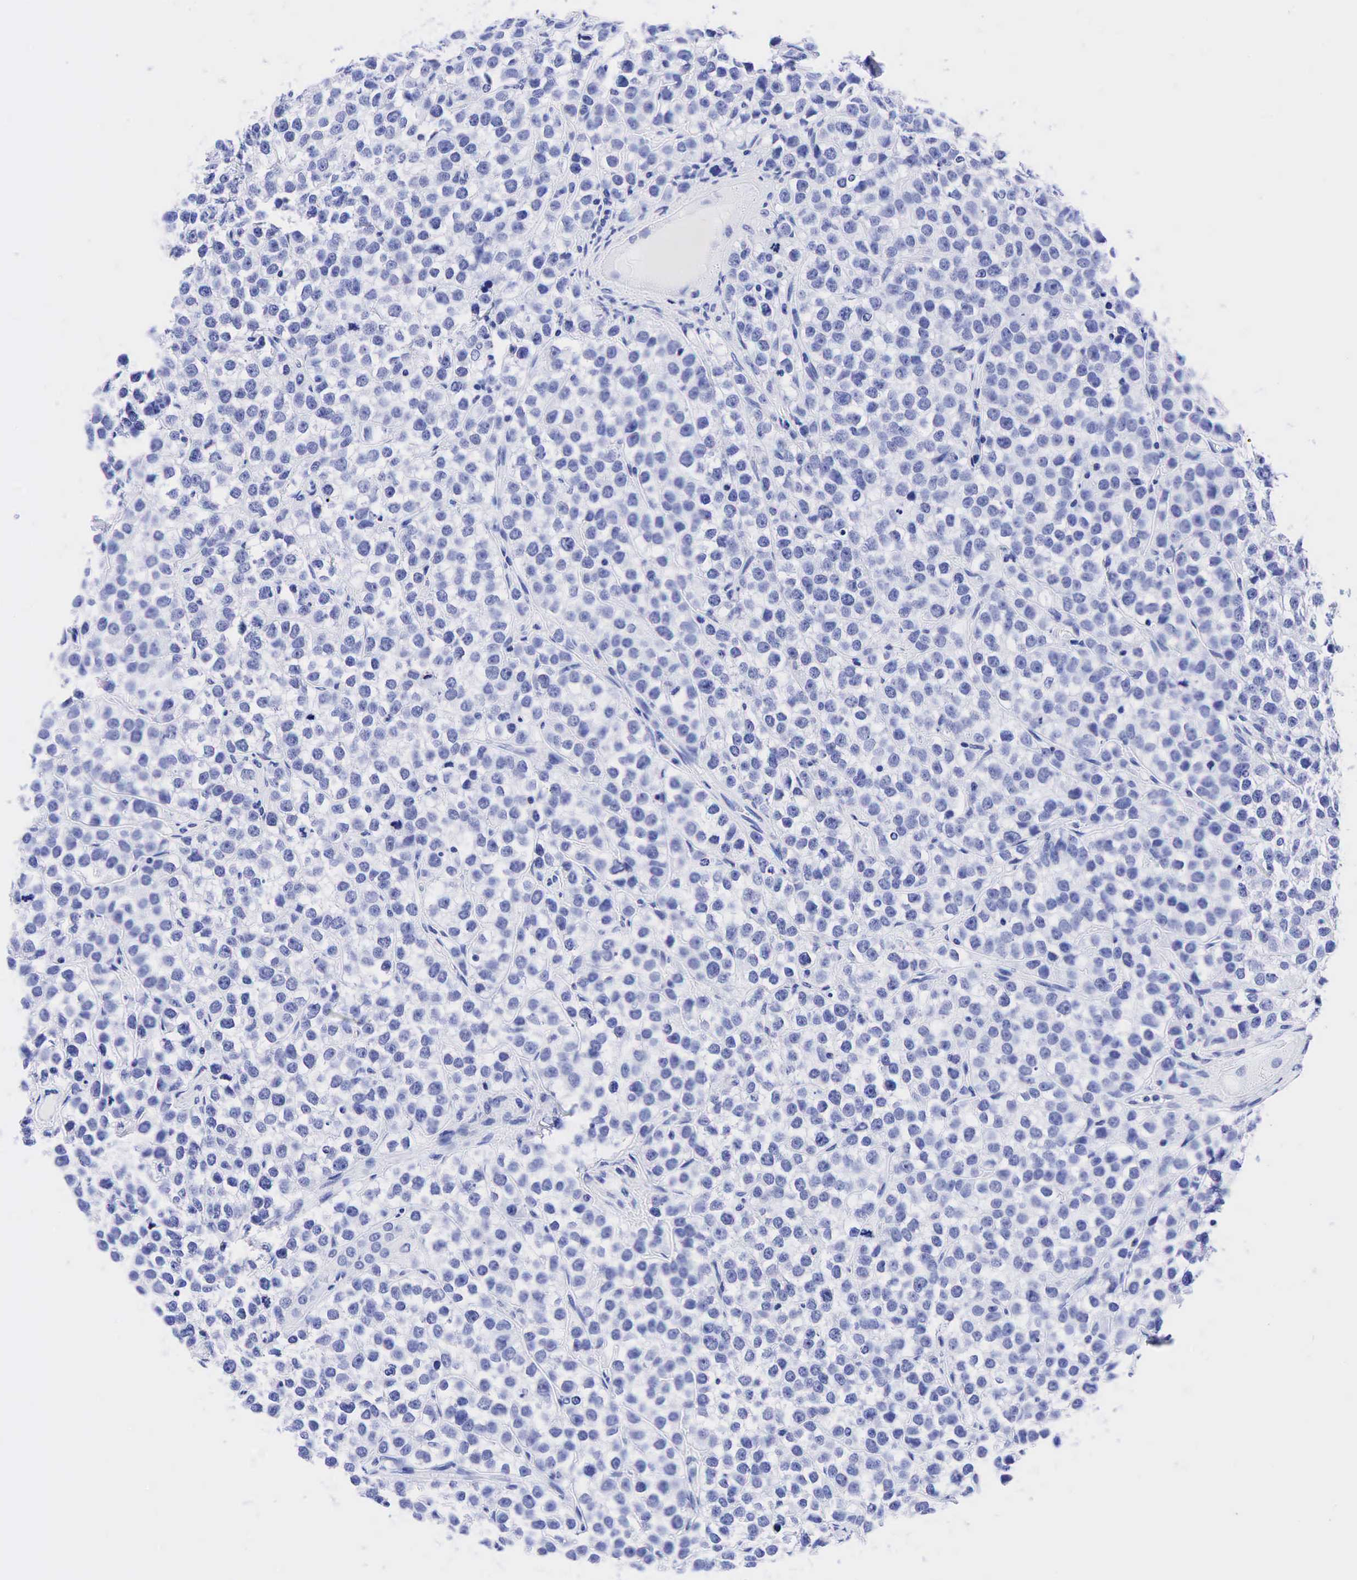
{"staining": {"intensity": "negative", "quantity": "none", "location": "none"}, "tissue": "testis cancer", "cell_type": "Tumor cells", "image_type": "cancer", "snomed": [{"axis": "morphology", "description": "Seminoma, NOS"}, {"axis": "topography", "description": "Testis"}], "caption": "DAB (3,3'-diaminobenzidine) immunohistochemical staining of human testis cancer exhibits no significant staining in tumor cells.", "gene": "CHGA", "patient": {"sex": "male", "age": 25}}